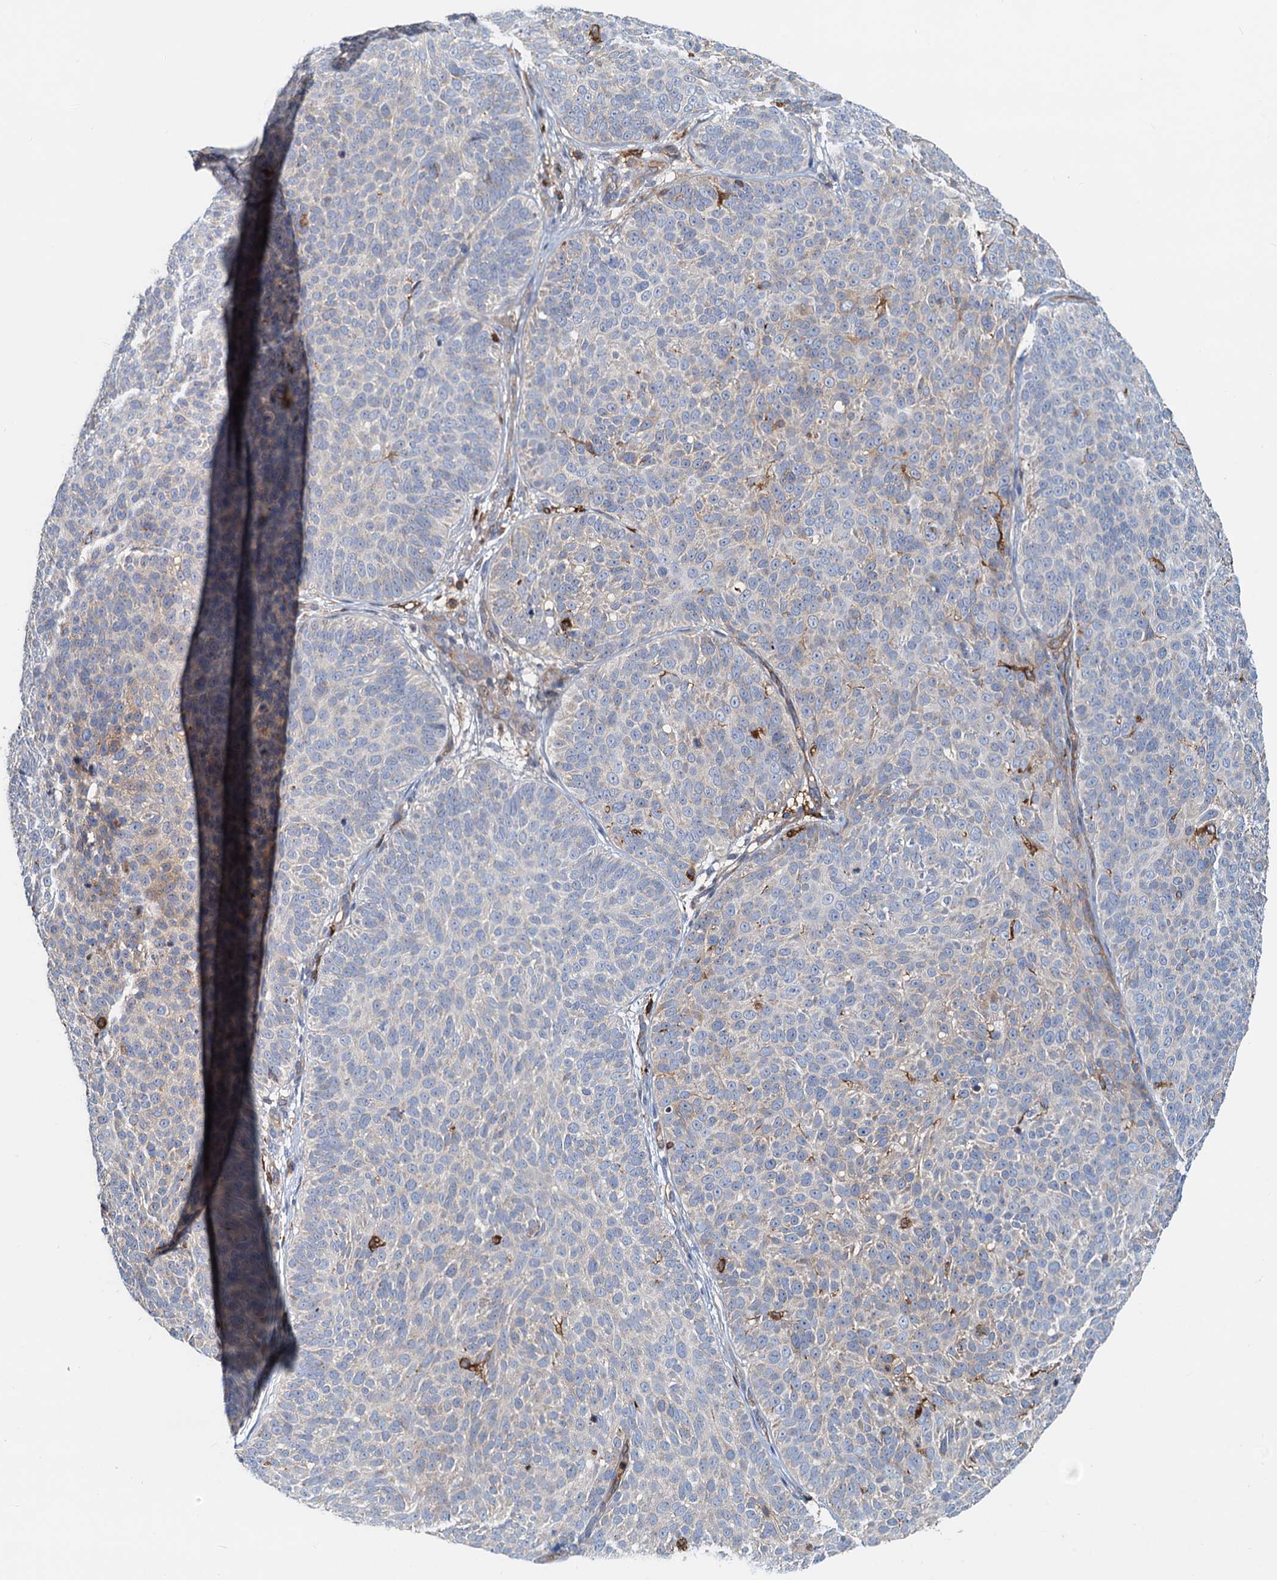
{"staining": {"intensity": "negative", "quantity": "none", "location": "none"}, "tissue": "skin cancer", "cell_type": "Tumor cells", "image_type": "cancer", "snomed": [{"axis": "morphology", "description": "Basal cell carcinoma"}, {"axis": "topography", "description": "Skin"}], "caption": "The IHC image has no significant staining in tumor cells of skin cancer tissue.", "gene": "LNX2", "patient": {"sex": "male", "age": 85}}